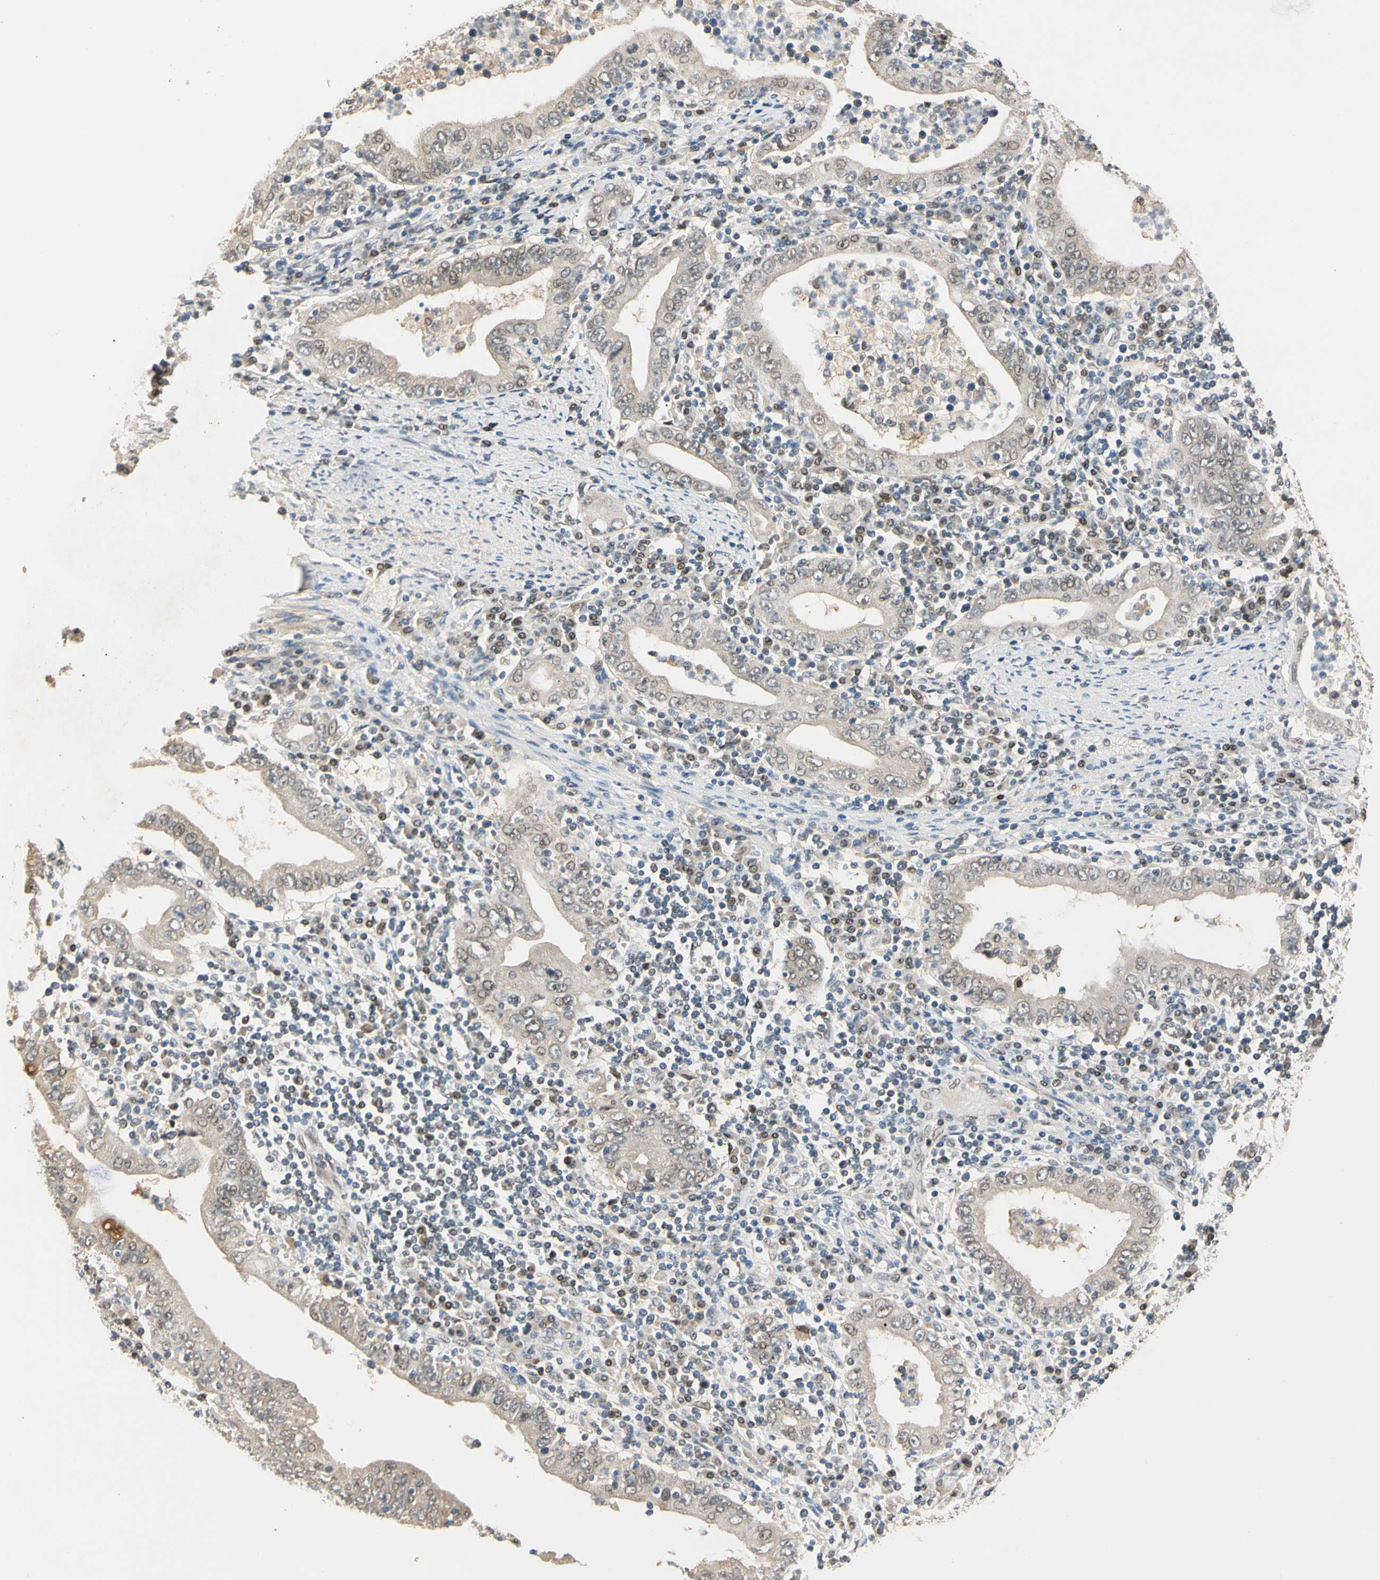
{"staining": {"intensity": "moderate", "quantity": ">75%", "location": "cytoplasmic/membranous,nuclear"}, "tissue": "stomach cancer", "cell_type": "Tumor cells", "image_type": "cancer", "snomed": [{"axis": "morphology", "description": "Normal tissue, NOS"}, {"axis": "morphology", "description": "Adenocarcinoma, NOS"}, {"axis": "topography", "description": "Esophagus"}, {"axis": "topography", "description": "Stomach, upper"}, {"axis": "topography", "description": "Peripheral nerve tissue"}], "caption": "Brown immunohistochemical staining in human stomach cancer displays moderate cytoplasmic/membranous and nuclear staining in about >75% of tumor cells.", "gene": "RIOX2", "patient": {"sex": "male", "age": 62}}